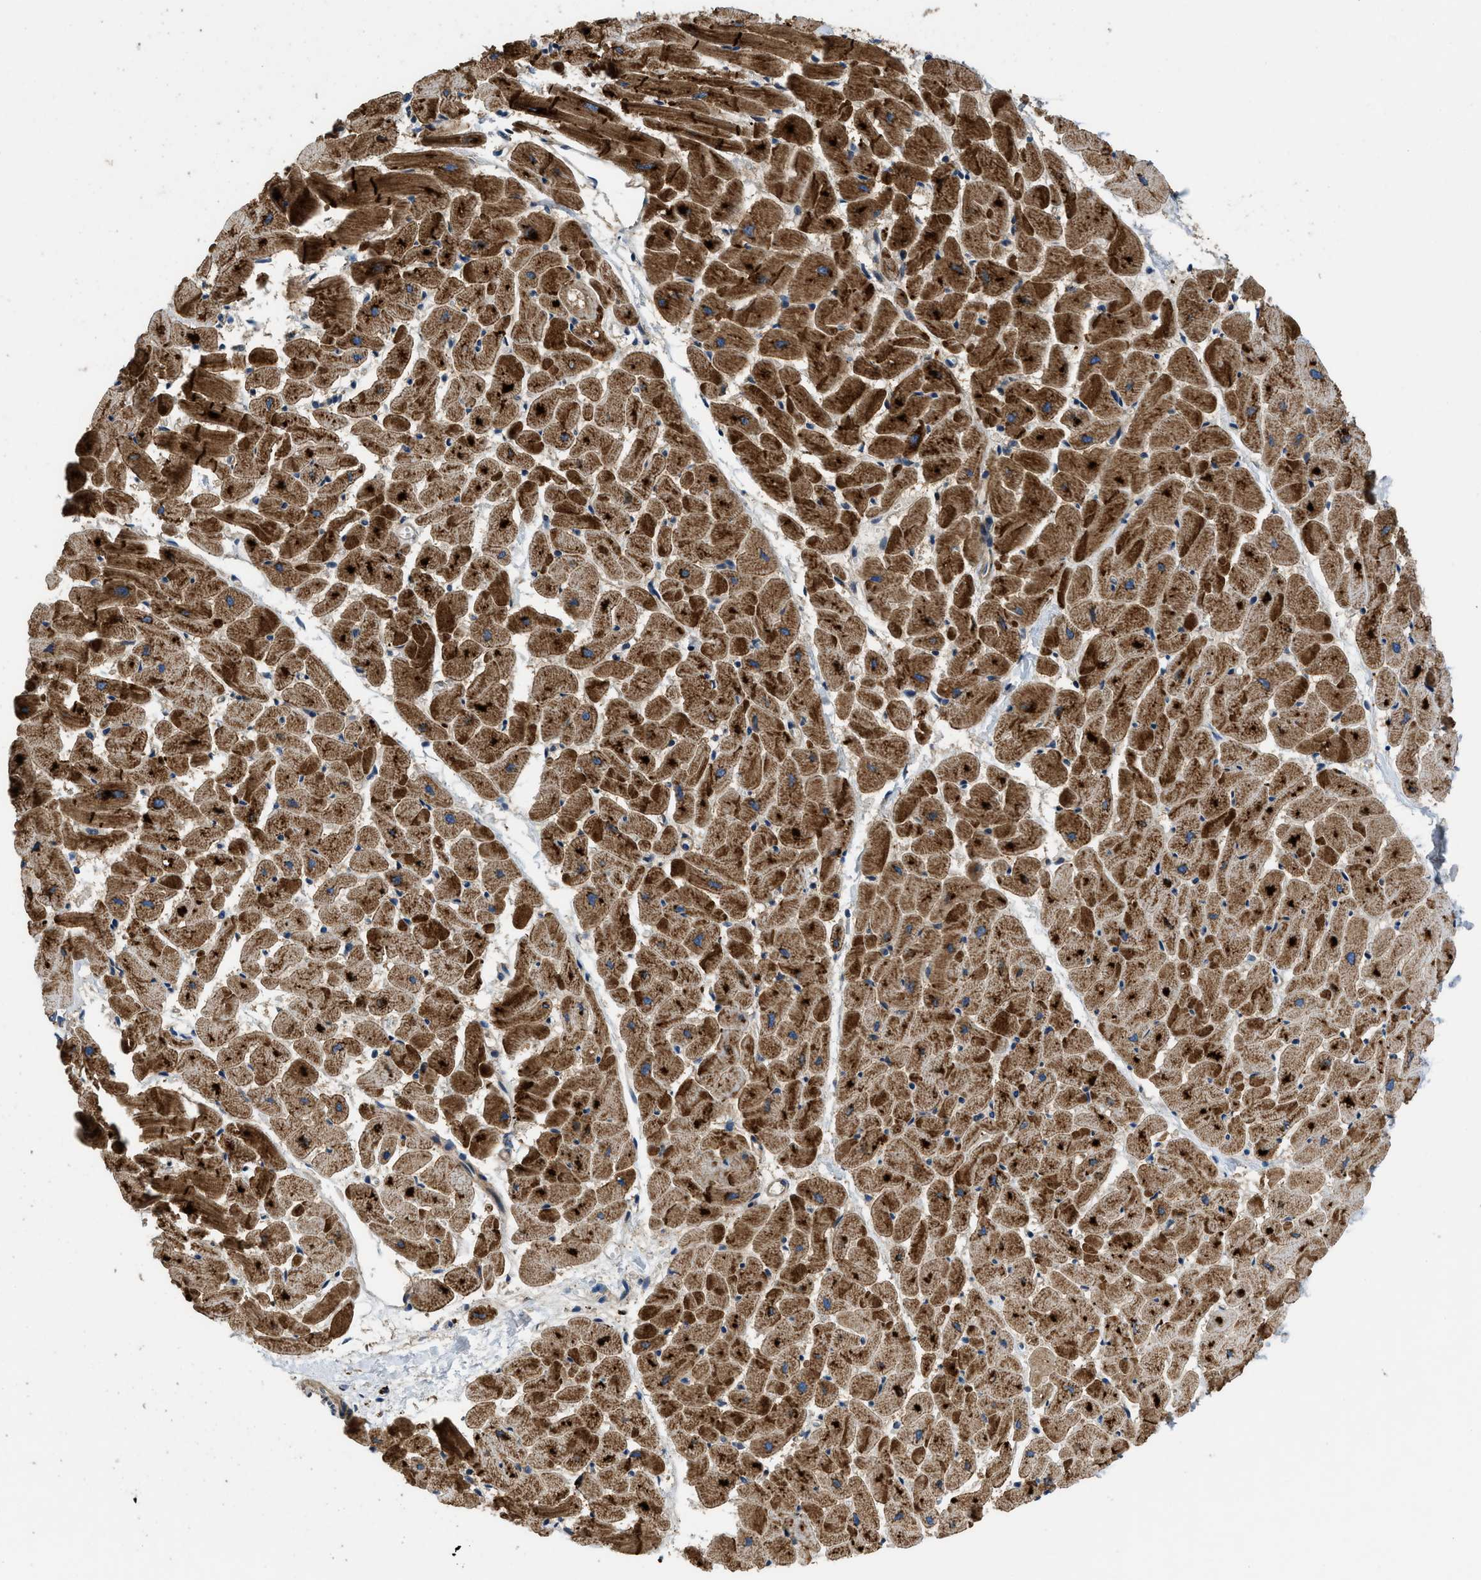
{"staining": {"intensity": "strong", "quantity": ">75%", "location": "cytoplasmic/membranous"}, "tissue": "heart muscle", "cell_type": "Cardiomyocytes", "image_type": "normal", "snomed": [{"axis": "morphology", "description": "Normal tissue, NOS"}, {"axis": "topography", "description": "Heart"}], "caption": "Immunohistochemistry (IHC) (DAB) staining of benign heart muscle reveals strong cytoplasmic/membranous protein staining in about >75% of cardiomyocytes. (IHC, brightfield microscopy, high magnification).", "gene": "CNNM3", "patient": {"sex": "female", "age": 19}}